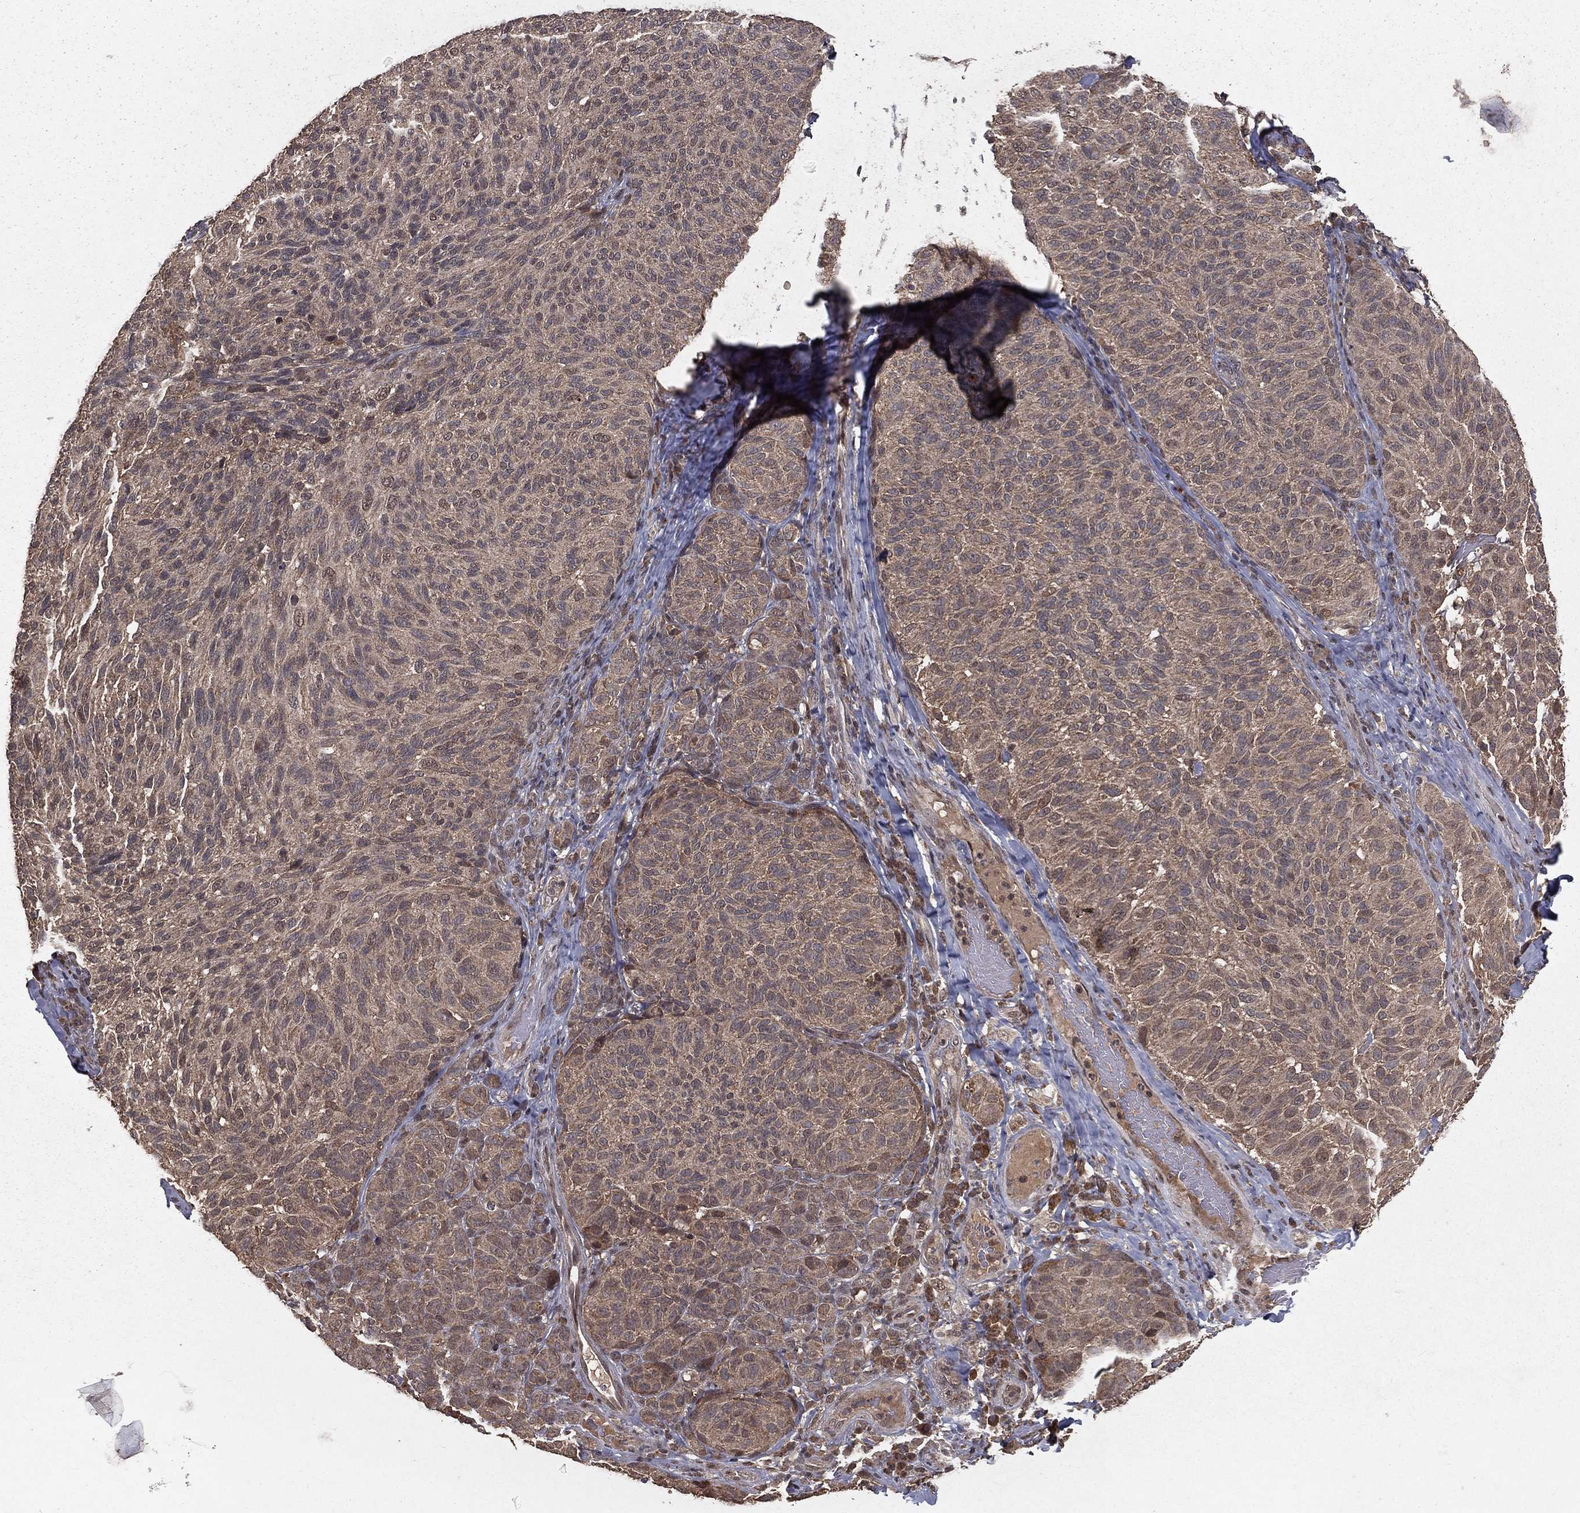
{"staining": {"intensity": "weak", "quantity": ">75%", "location": "cytoplasmic/membranous"}, "tissue": "melanoma", "cell_type": "Tumor cells", "image_type": "cancer", "snomed": [{"axis": "morphology", "description": "Malignant melanoma, NOS"}, {"axis": "topography", "description": "Skin"}], "caption": "Weak cytoplasmic/membranous positivity for a protein is seen in about >75% of tumor cells of melanoma using immunohistochemistry (IHC).", "gene": "ZDHHC15", "patient": {"sex": "female", "age": 73}}